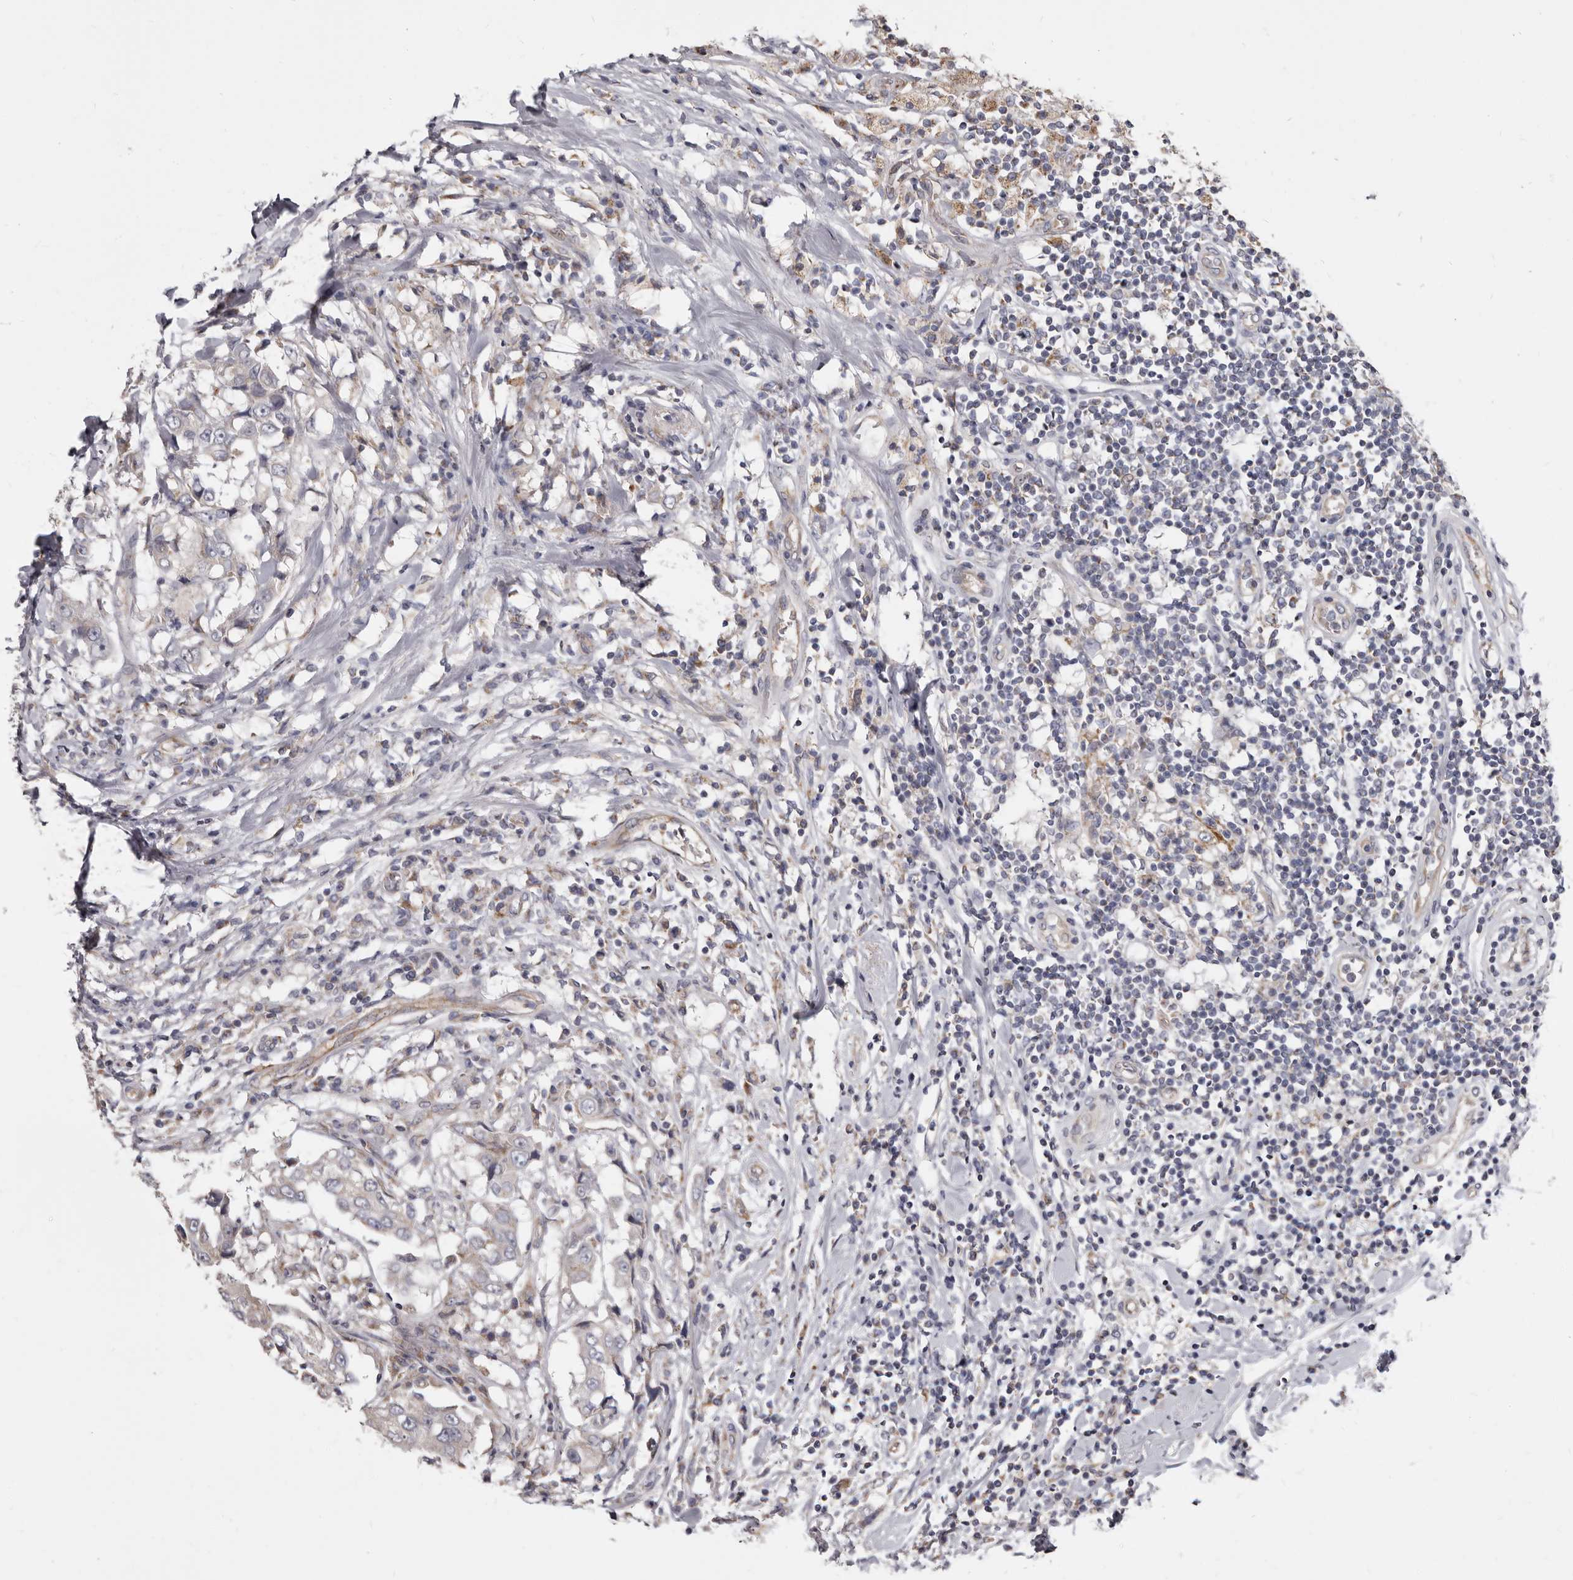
{"staining": {"intensity": "weak", "quantity": "25%-75%", "location": "cytoplasmic/membranous"}, "tissue": "breast cancer", "cell_type": "Tumor cells", "image_type": "cancer", "snomed": [{"axis": "morphology", "description": "Duct carcinoma"}, {"axis": "topography", "description": "Breast"}], "caption": "Approximately 25%-75% of tumor cells in breast invasive ductal carcinoma demonstrate weak cytoplasmic/membranous protein positivity as visualized by brown immunohistochemical staining.", "gene": "FMO2", "patient": {"sex": "female", "age": 27}}